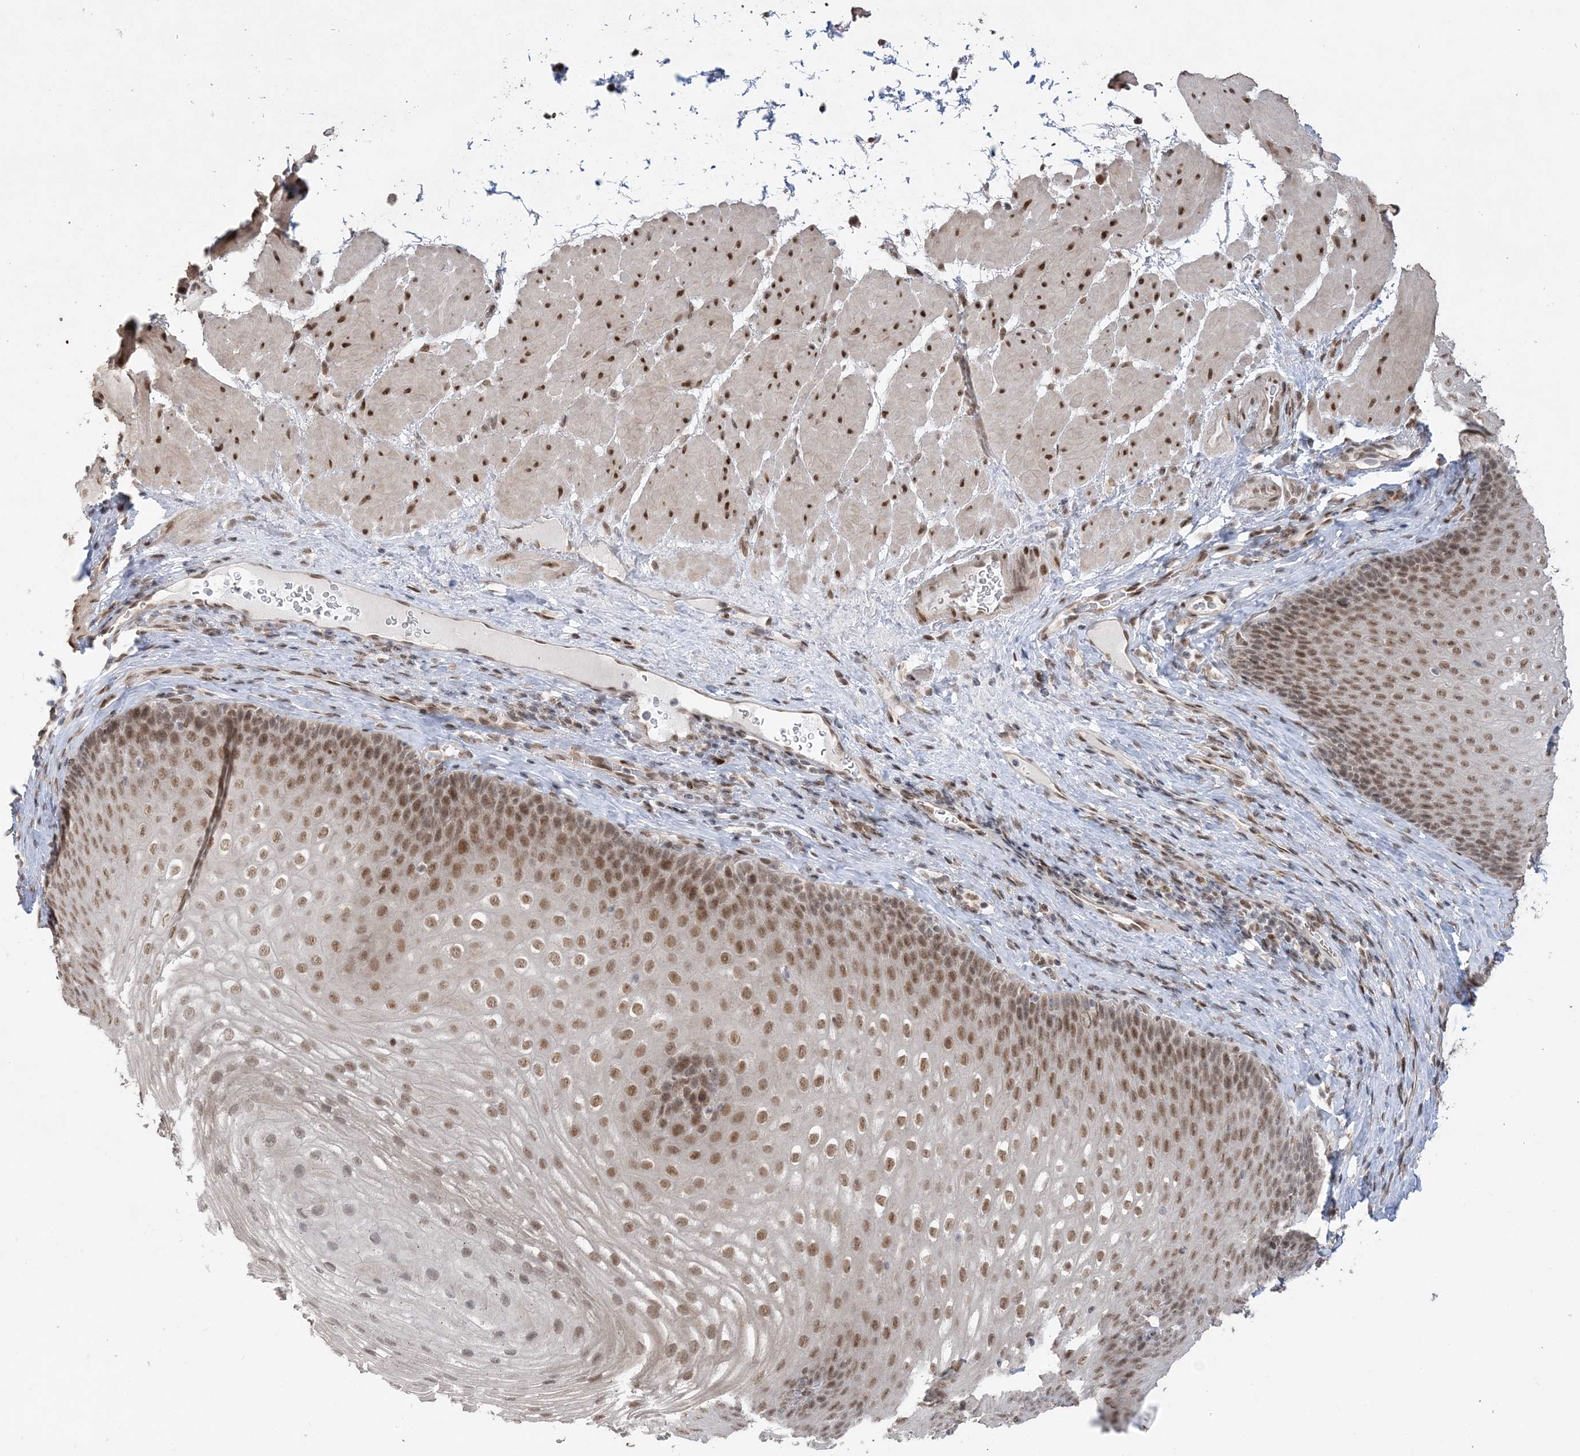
{"staining": {"intensity": "moderate", "quantity": ">75%", "location": "nuclear"}, "tissue": "esophagus", "cell_type": "Squamous epithelial cells", "image_type": "normal", "snomed": [{"axis": "morphology", "description": "Normal tissue, NOS"}, {"axis": "topography", "description": "Esophagus"}], "caption": "Immunohistochemistry histopathology image of benign esophagus: human esophagus stained using IHC demonstrates medium levels of moderate protein expression localized specifically in the nuclear of squamous epithelial cells, appearing as a nuclear brown color.", "gene": "WAC", "patient": {"sex": "female", "age": 66}}